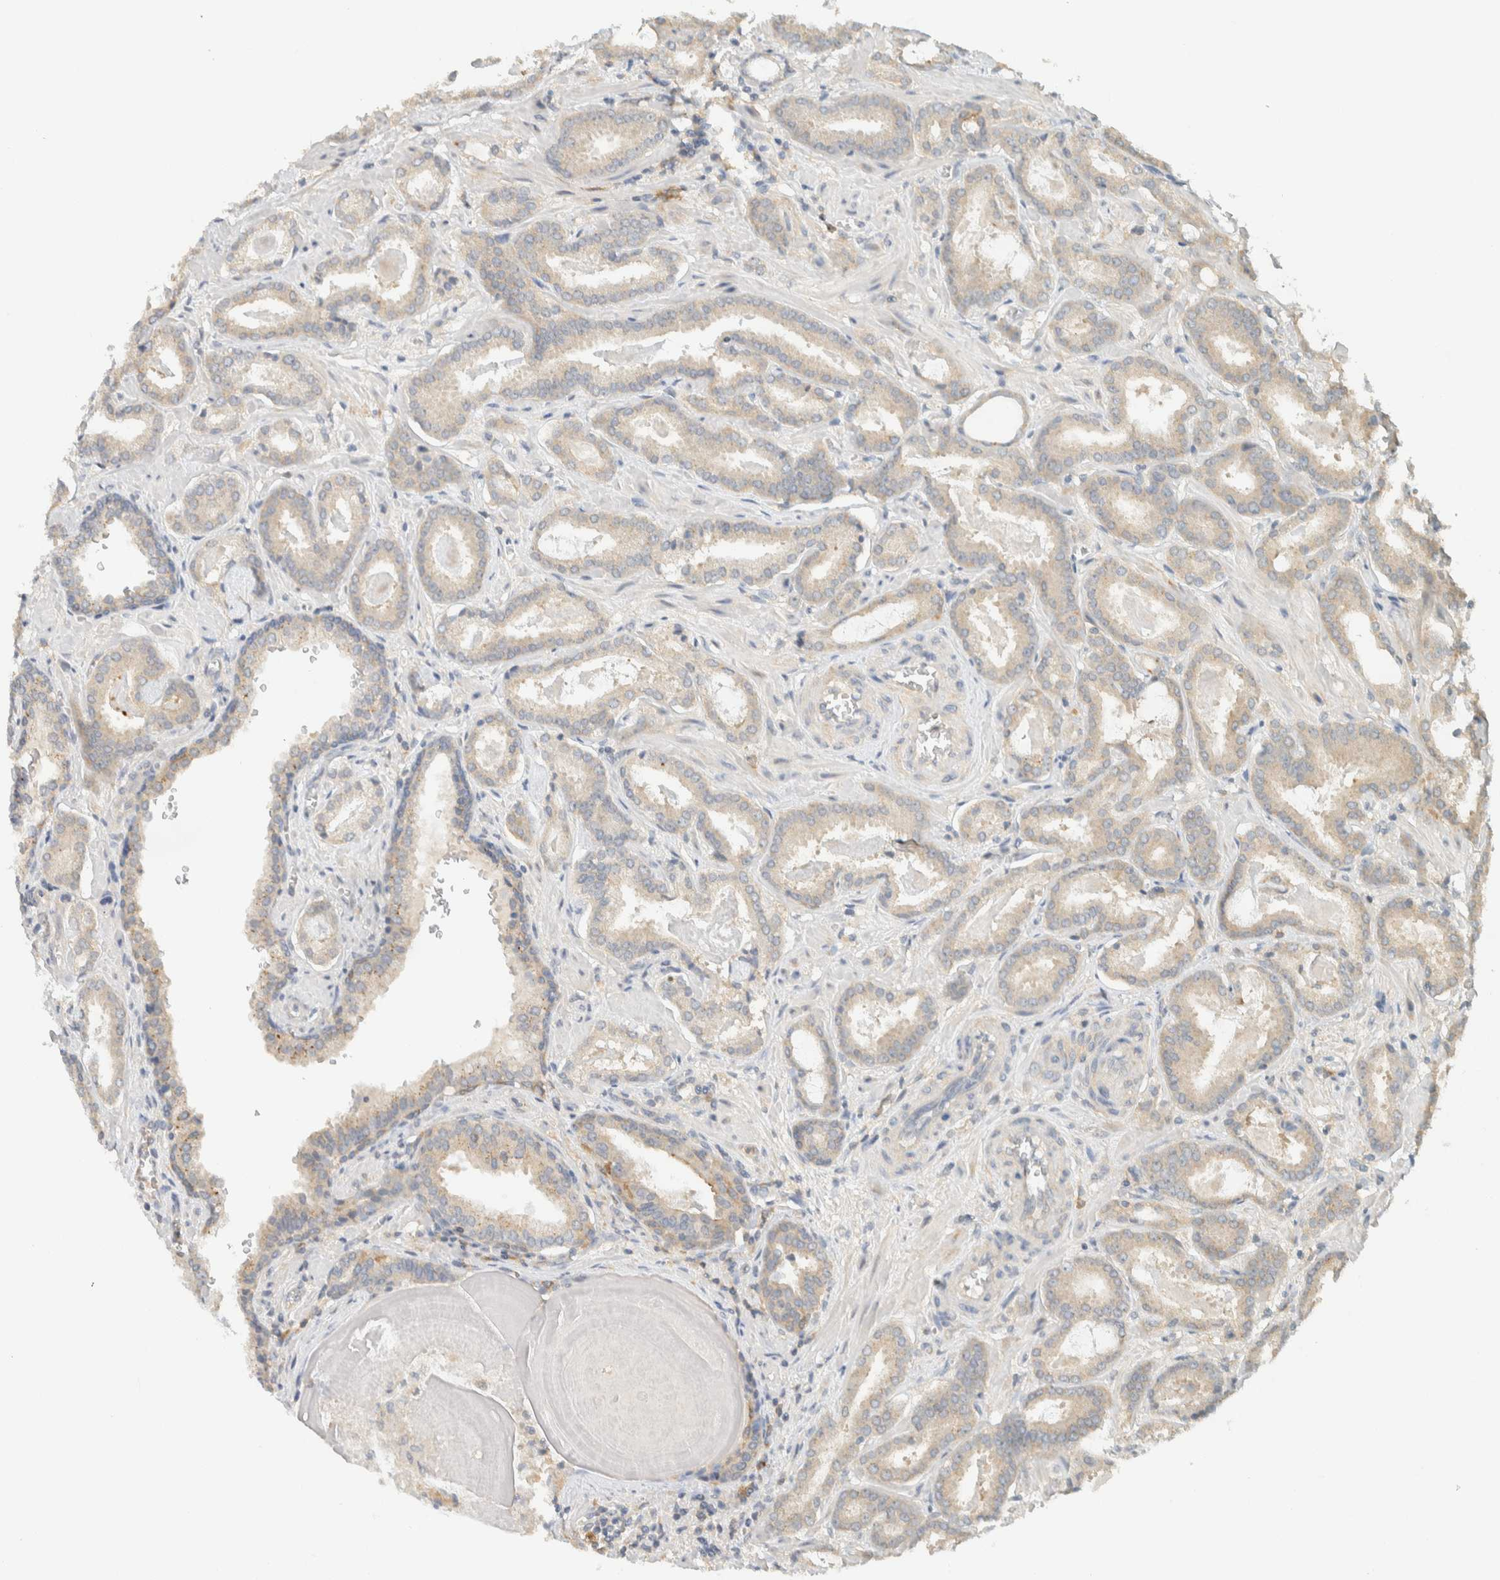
{"staining": {"intensity": "weak", "quantity": "25%-75%", "location": "cytoplasmic/membranous"}, "tissue": "prostate cancer", "cell_type": "Tumor cells", "image_type": "cancer", "snomed": [{"axis": "morphology", "description": "Adenocarcinoma, Low grade"}, {"axis": "topography", "description": "Prostate"}], "caption": "The image demonstrates staining of prostate low-grade adenocarcinoma, revealing weak cytoplasmic/membranous protein staining (brown color) within tumor cells.", "gene": "RAB11FIP1", "patient": {"sex": "male", "age": 53}}